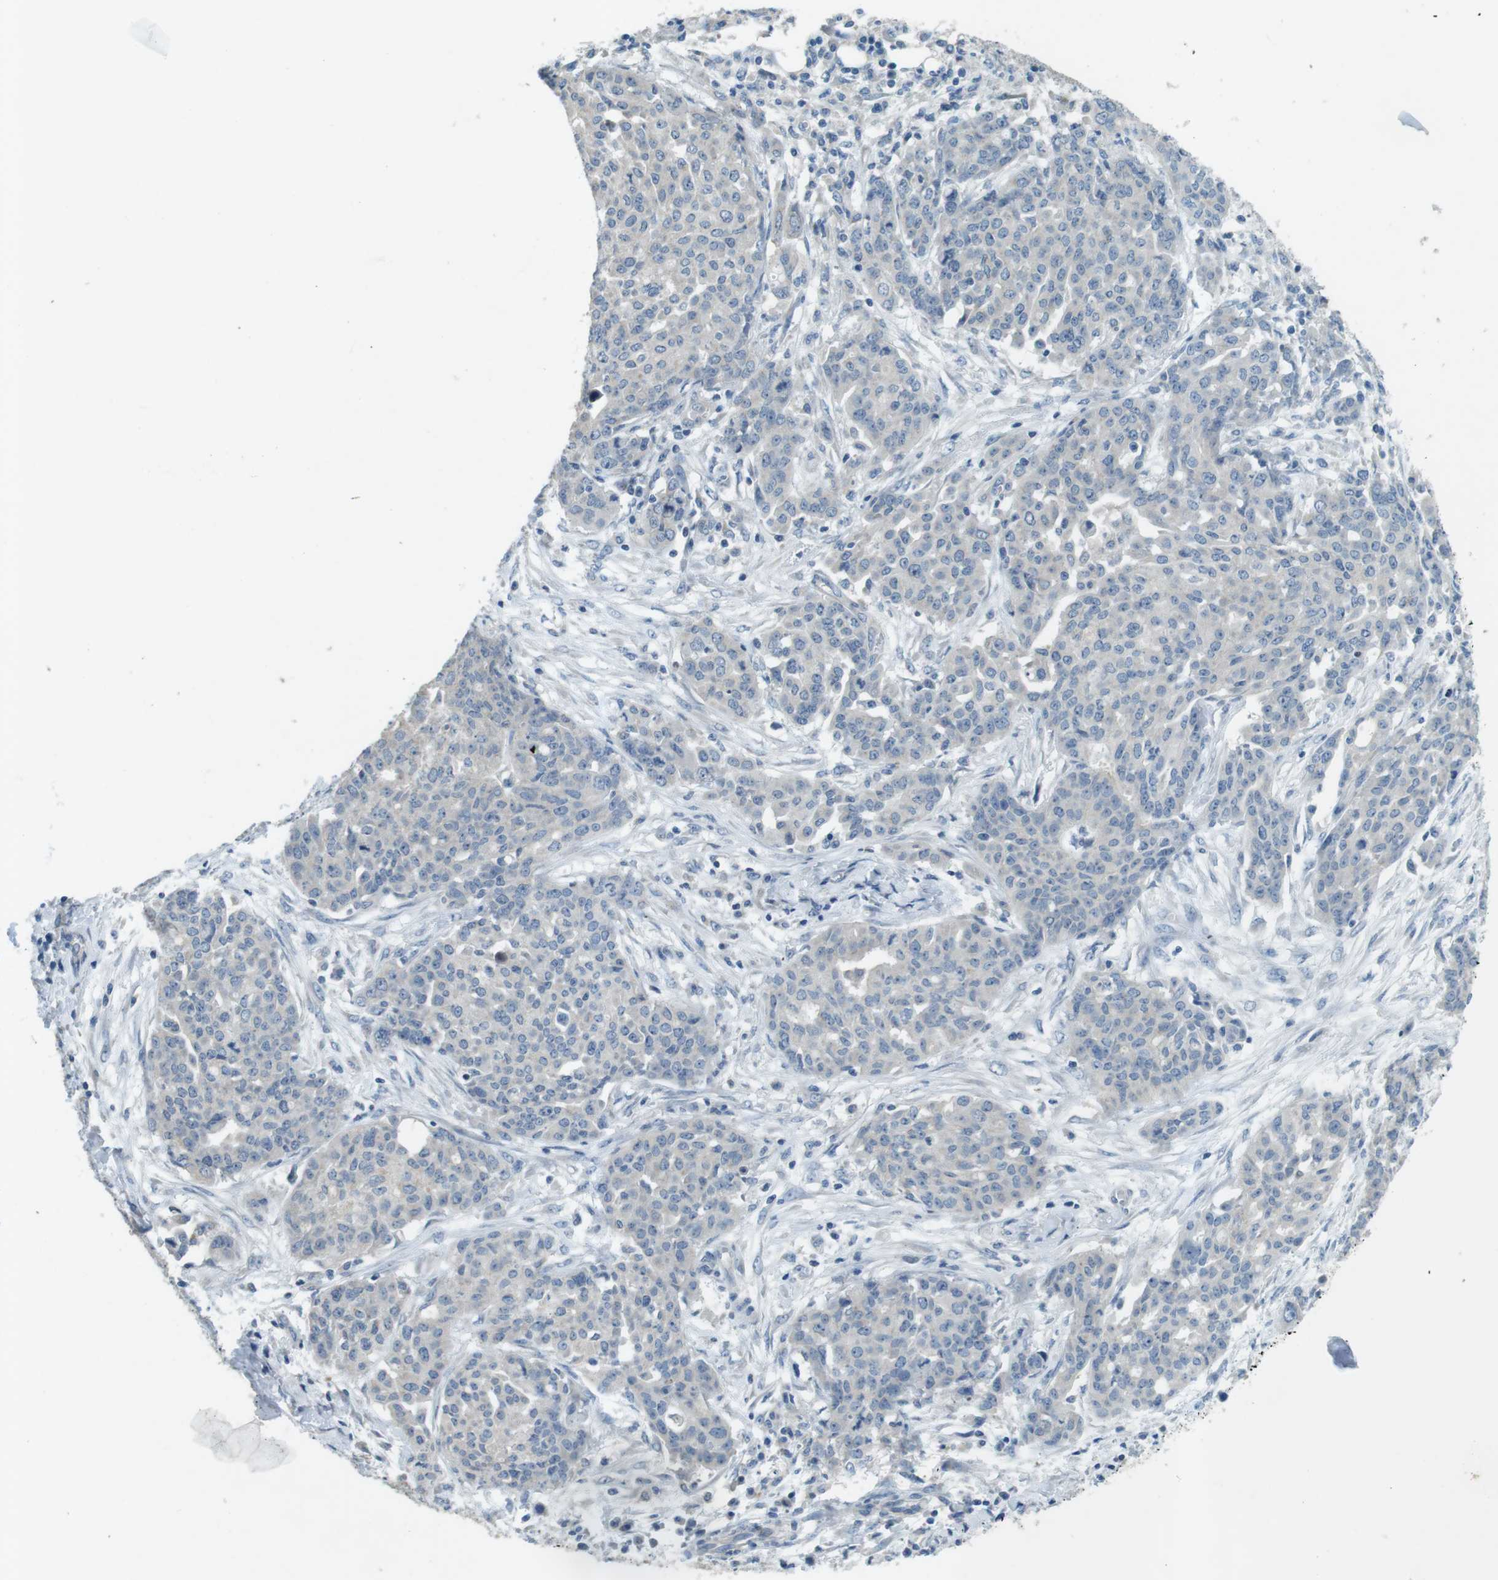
{"staining": {"intensity": "negative", "quantity": "none", "location": "none"}, "tissue": "ovarian cancer", "cell_type": "Tumor cells", "image_type": "cancer", "snomed": [{"axis": "morphology", "description": "Cystadenocarcinoma, serous, NOS"}, {"axis": "topography", "description": "Soft tissue"}, {"axis": "topography", "description": "Ovary"}], "caption": "This is an immunohistochemistry micrograph of human ovarian cancer. There is no positivity in tumor cells.", "gene": "TYW1", "patient": {"sex": "female", "age": 57}}